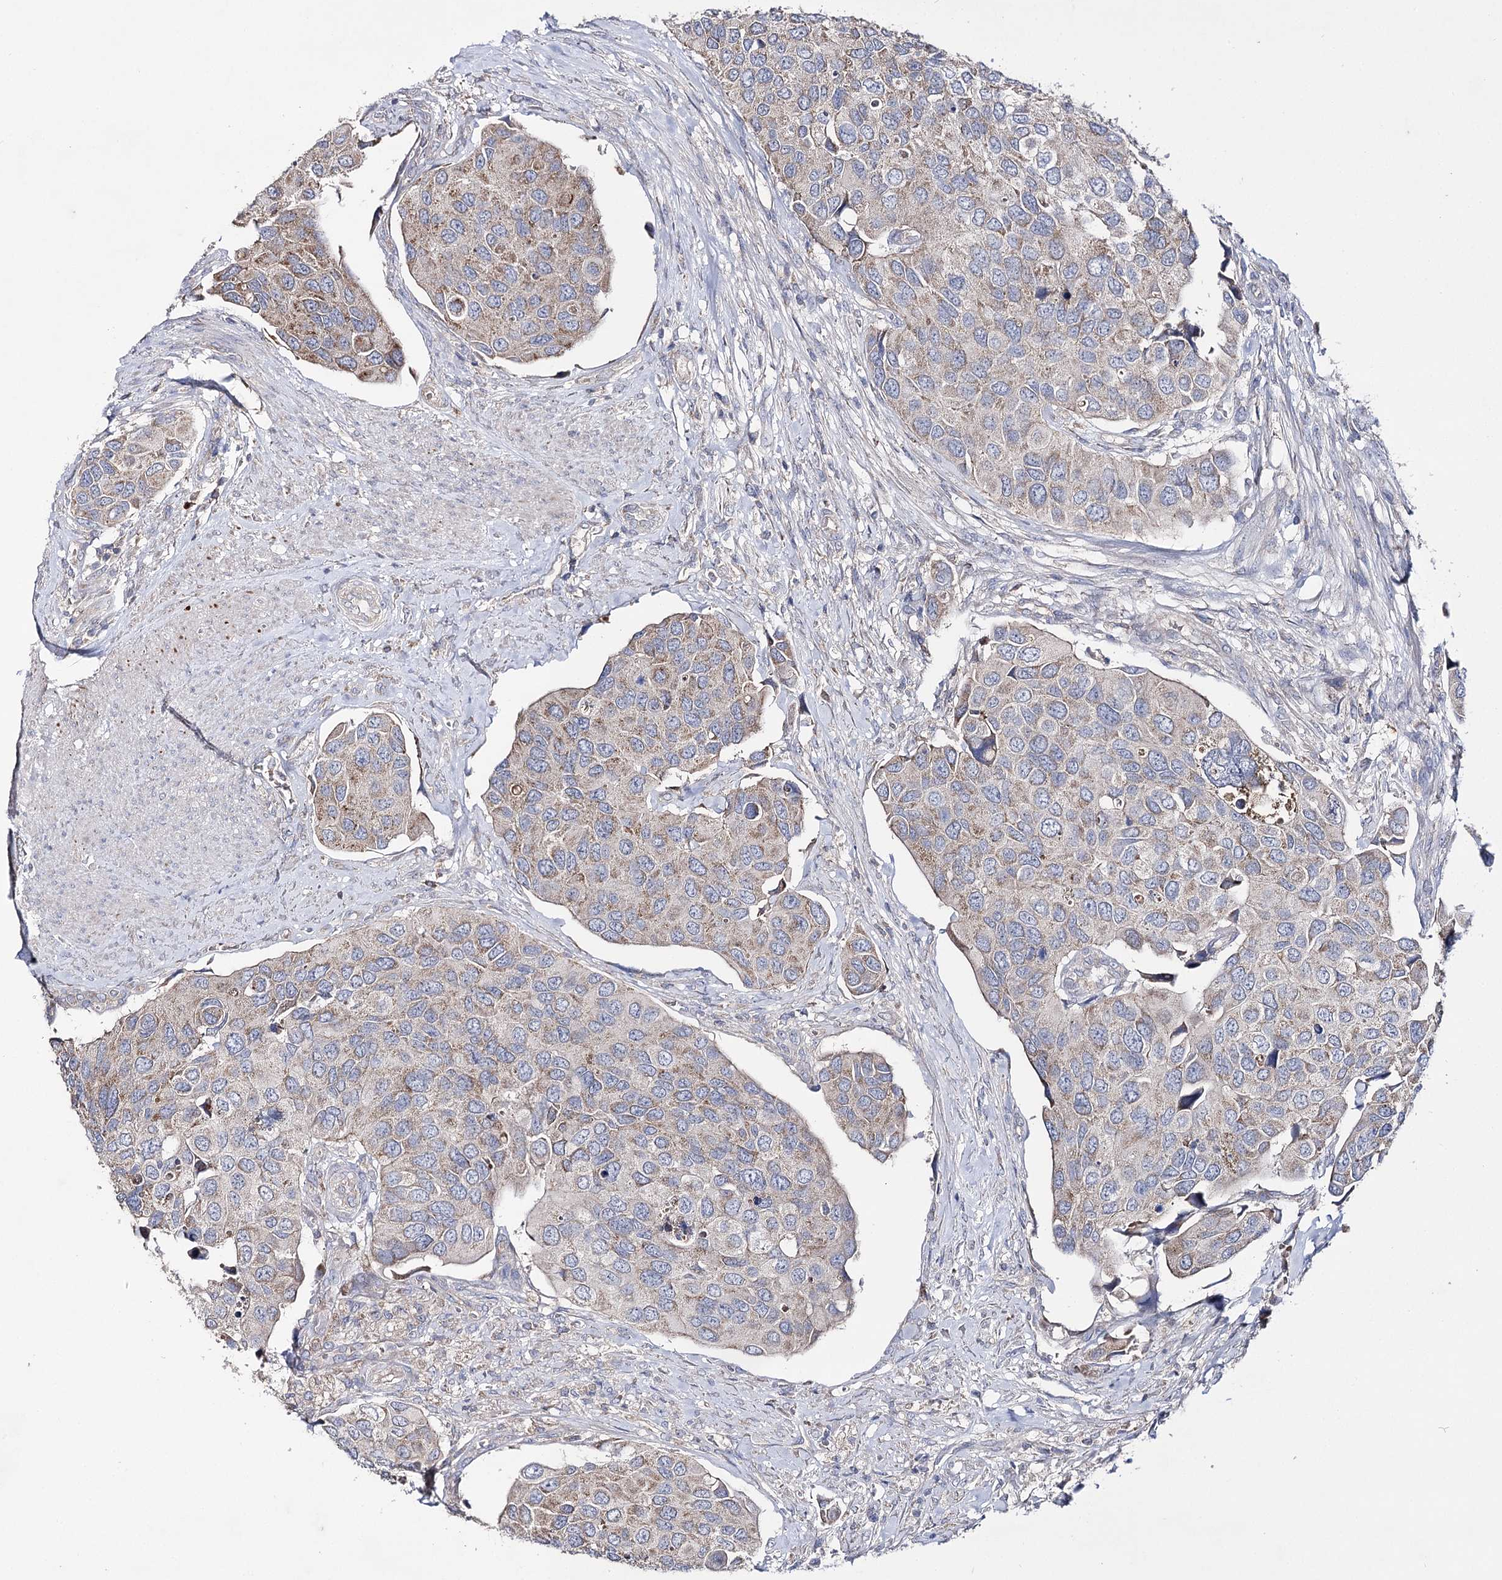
{"staining": {"intensity": "weak", "quantity": ">75%", "location": "cytoplasmic/membranous"}, "tissue": "urothelial cancer", "cell_type": "Tumor cells", "image_type": "cancer", "snomed": [{"axis": "morphology", "description": "Urothelial carcinoma, High grade"}, {"axis": "topography", "description": "Urinary bladder"}], "caption": "Protein analysis of high-grade urothelial carcinoma tissue demonstrates weak cytoplasmic/membranous staining in approximately >75% of tumor cells.", "gene": "AURKC", "patient": {"sex": "male", "age": 74}}